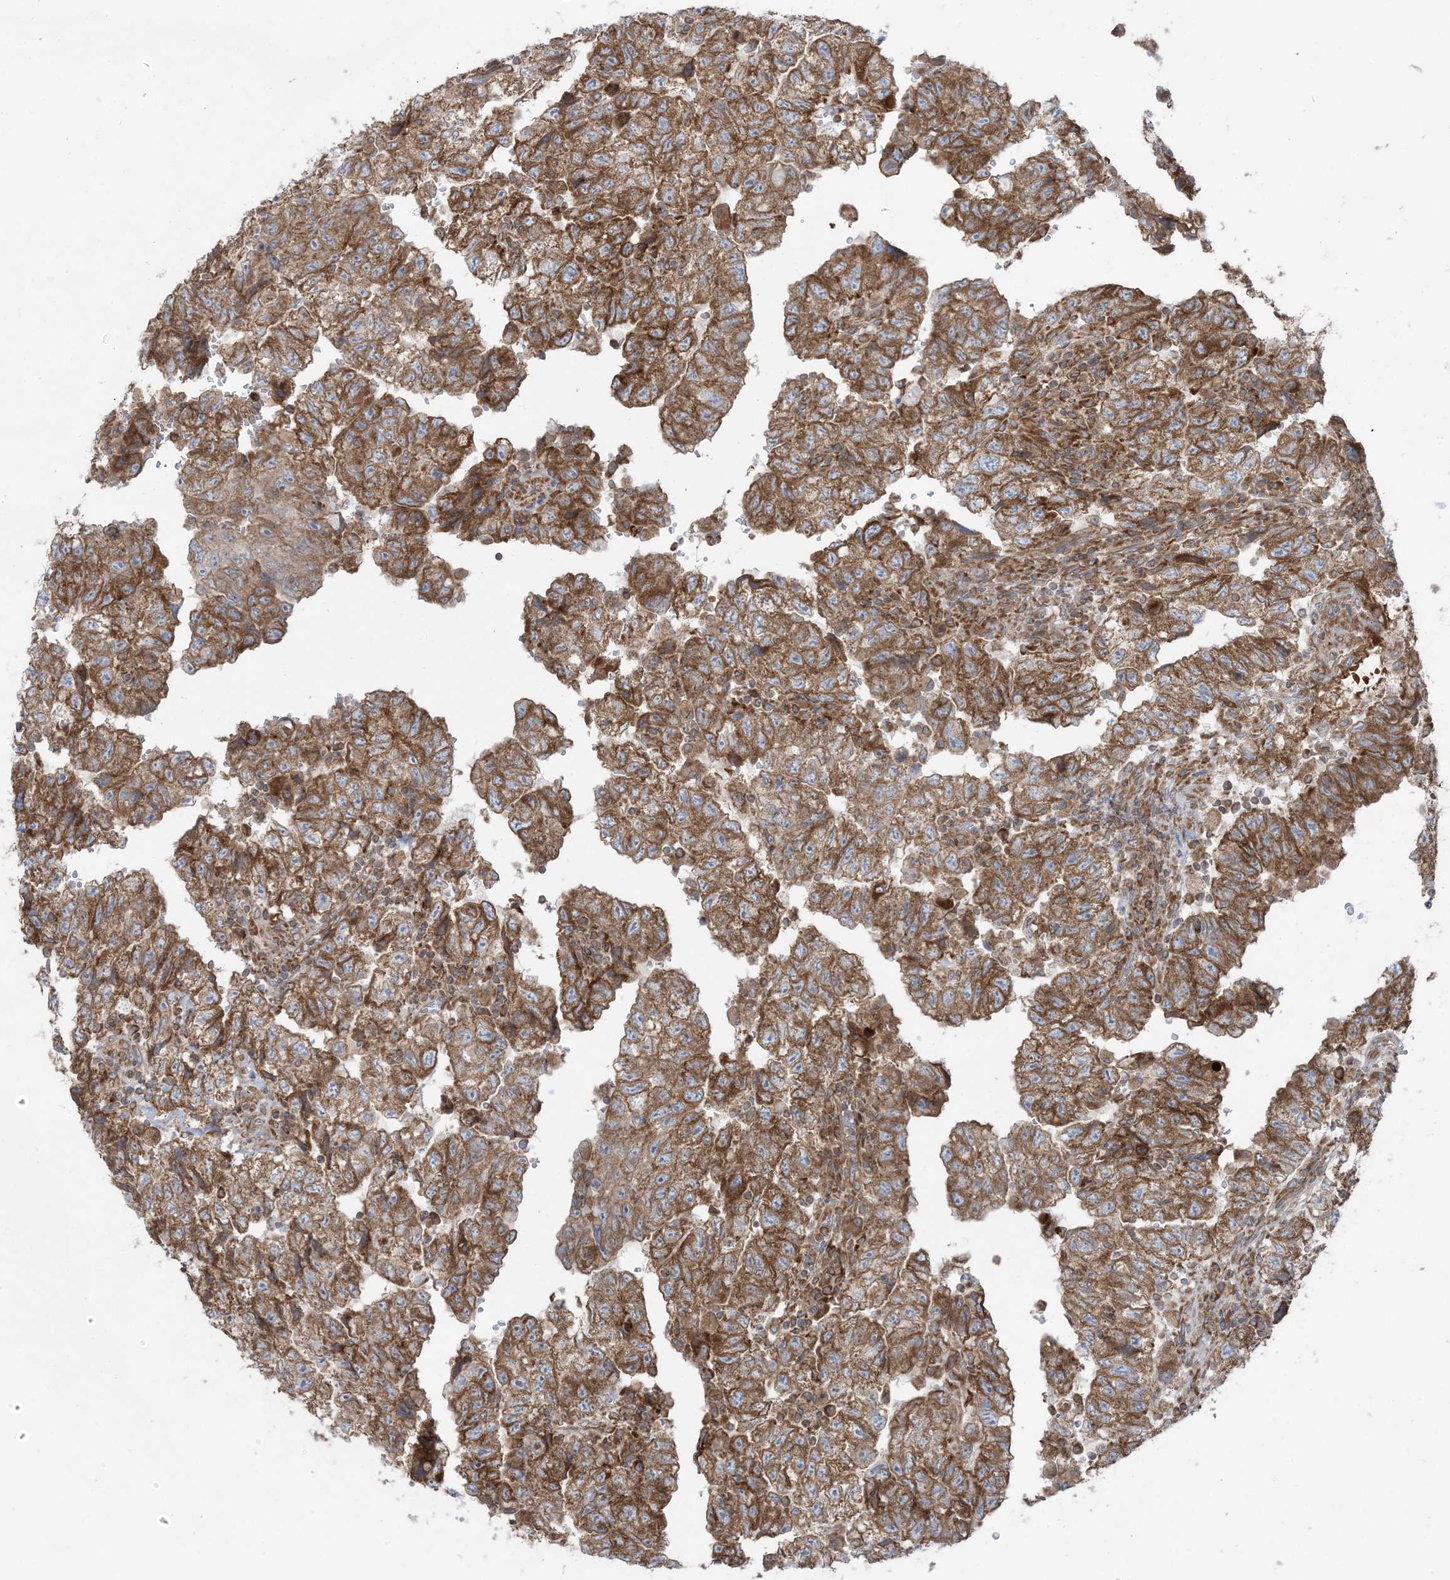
{"staining": {"intensity": "moderate", "quantity": ">75%", "location": "cytoplasmic/membranous"}, "tissue": "testis cancer", "cell_type": "Tumor cells", "image_type": "cancer", "snomed": [{"axis": "morphology", "description": "Carcinoma, Embryonal, NOS"}, {"axis": "topography", "description": "Testis"}], "caption": "Tumor cells display medium levels of moderate cytoplasmic/membranous expression in about >75% of cells in human embryonal carcinoma (testis).", "gene": "UBXN4", "patient": {"sex": "male", "age": 36}}